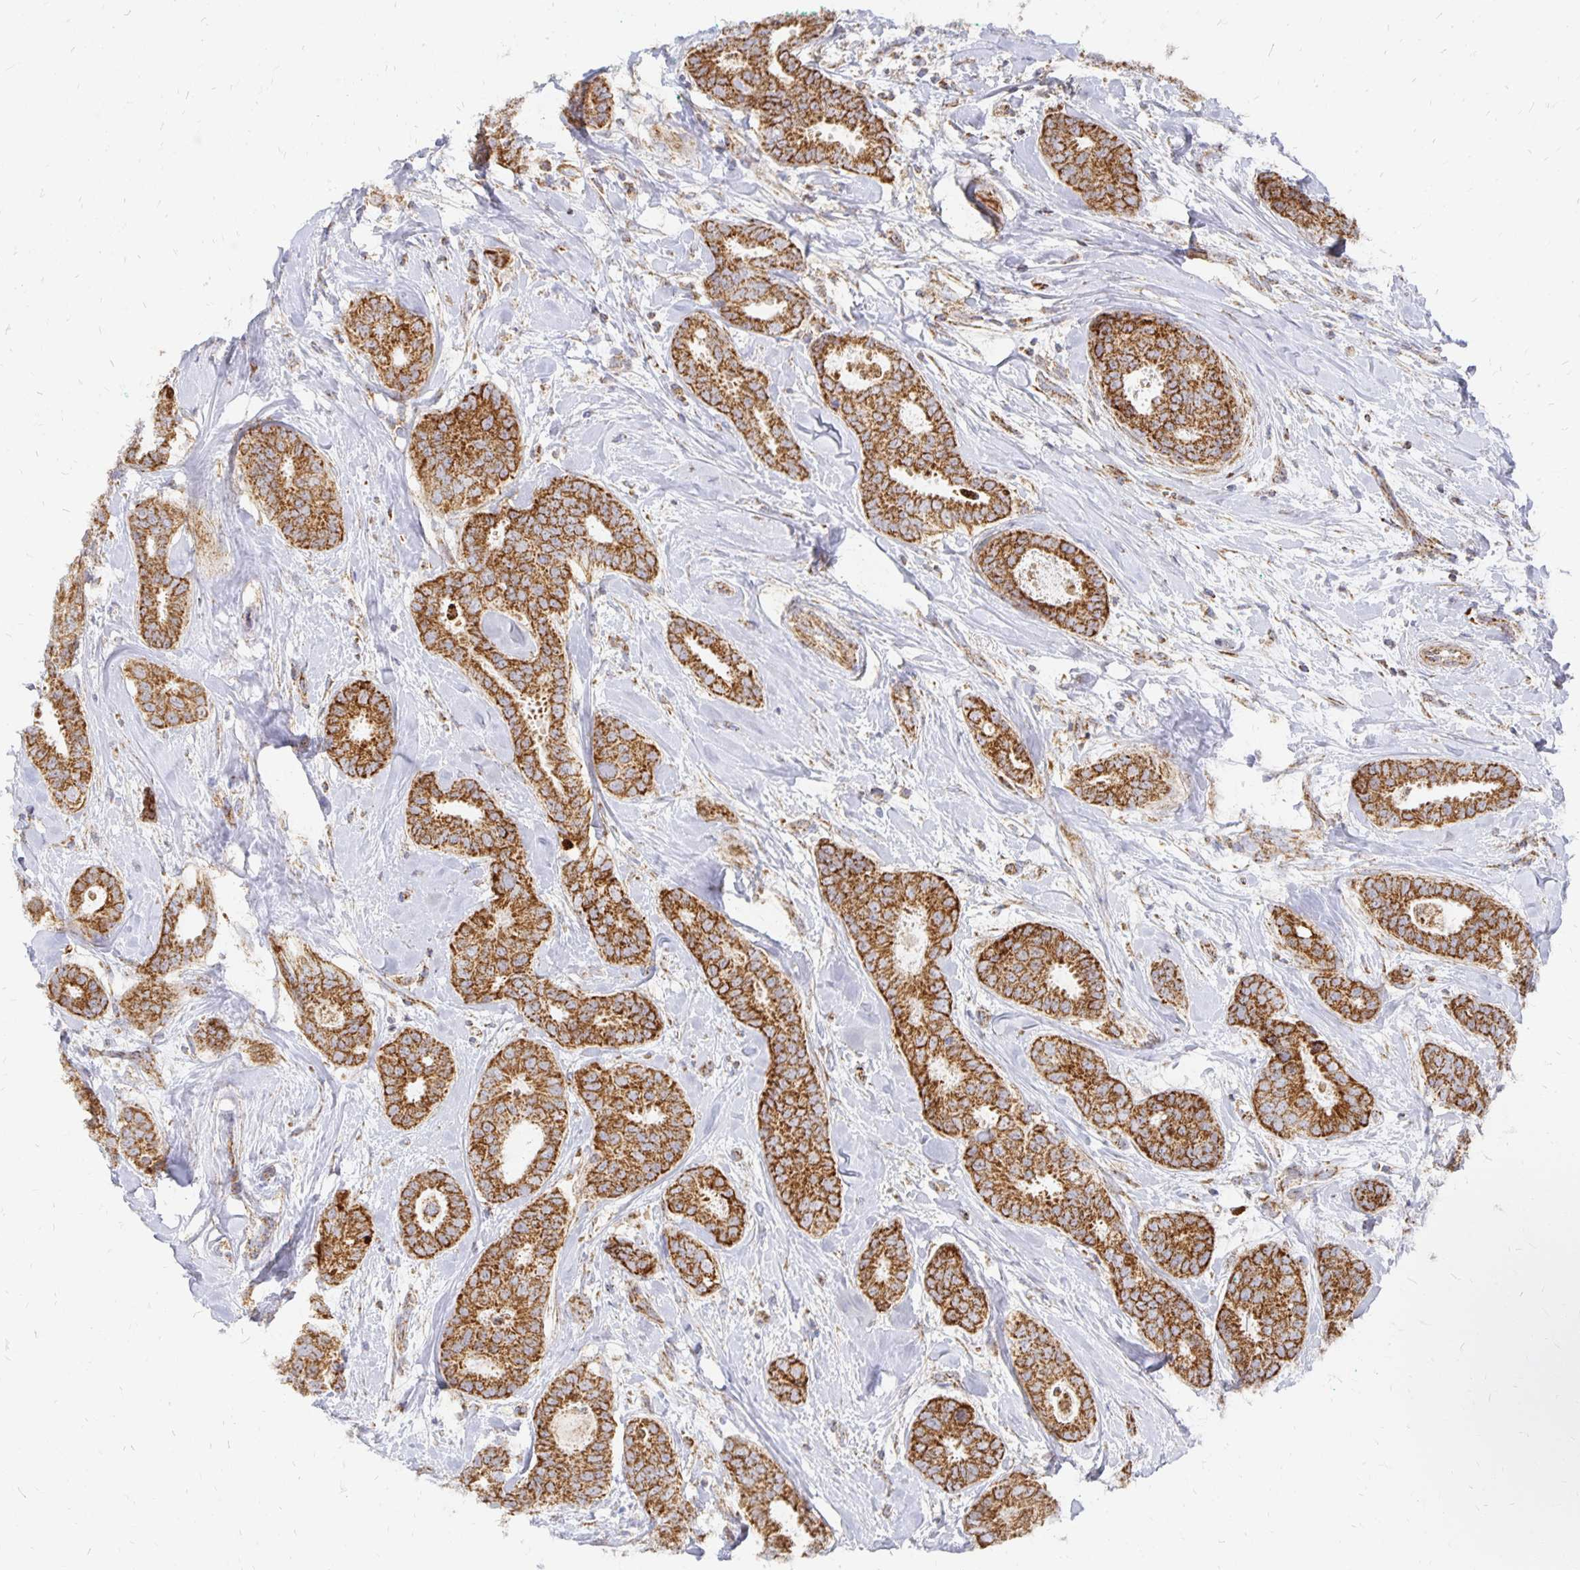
{"staining": {"intensity": "strong", "quantity": ">75%", "location": "cytoplasmic/membranous"}, "tissue": "breast cancer", "cell_type": "Tumor cells", "image_type": "cancer", "snomed": [{"axis": "morphology", "description": "Duct carcinoma"}, {"axis": "topography", "description": "Breast"}], "caption": "Breast cancer tissue exhibits strong cytoplasmic/membranous expression in about >75% of tumor cells (brown staining indicates protein expression, while blue staining denotes nuclei).", "gene": "STOML2", "patient": {"sex": "female", "age": 45}}